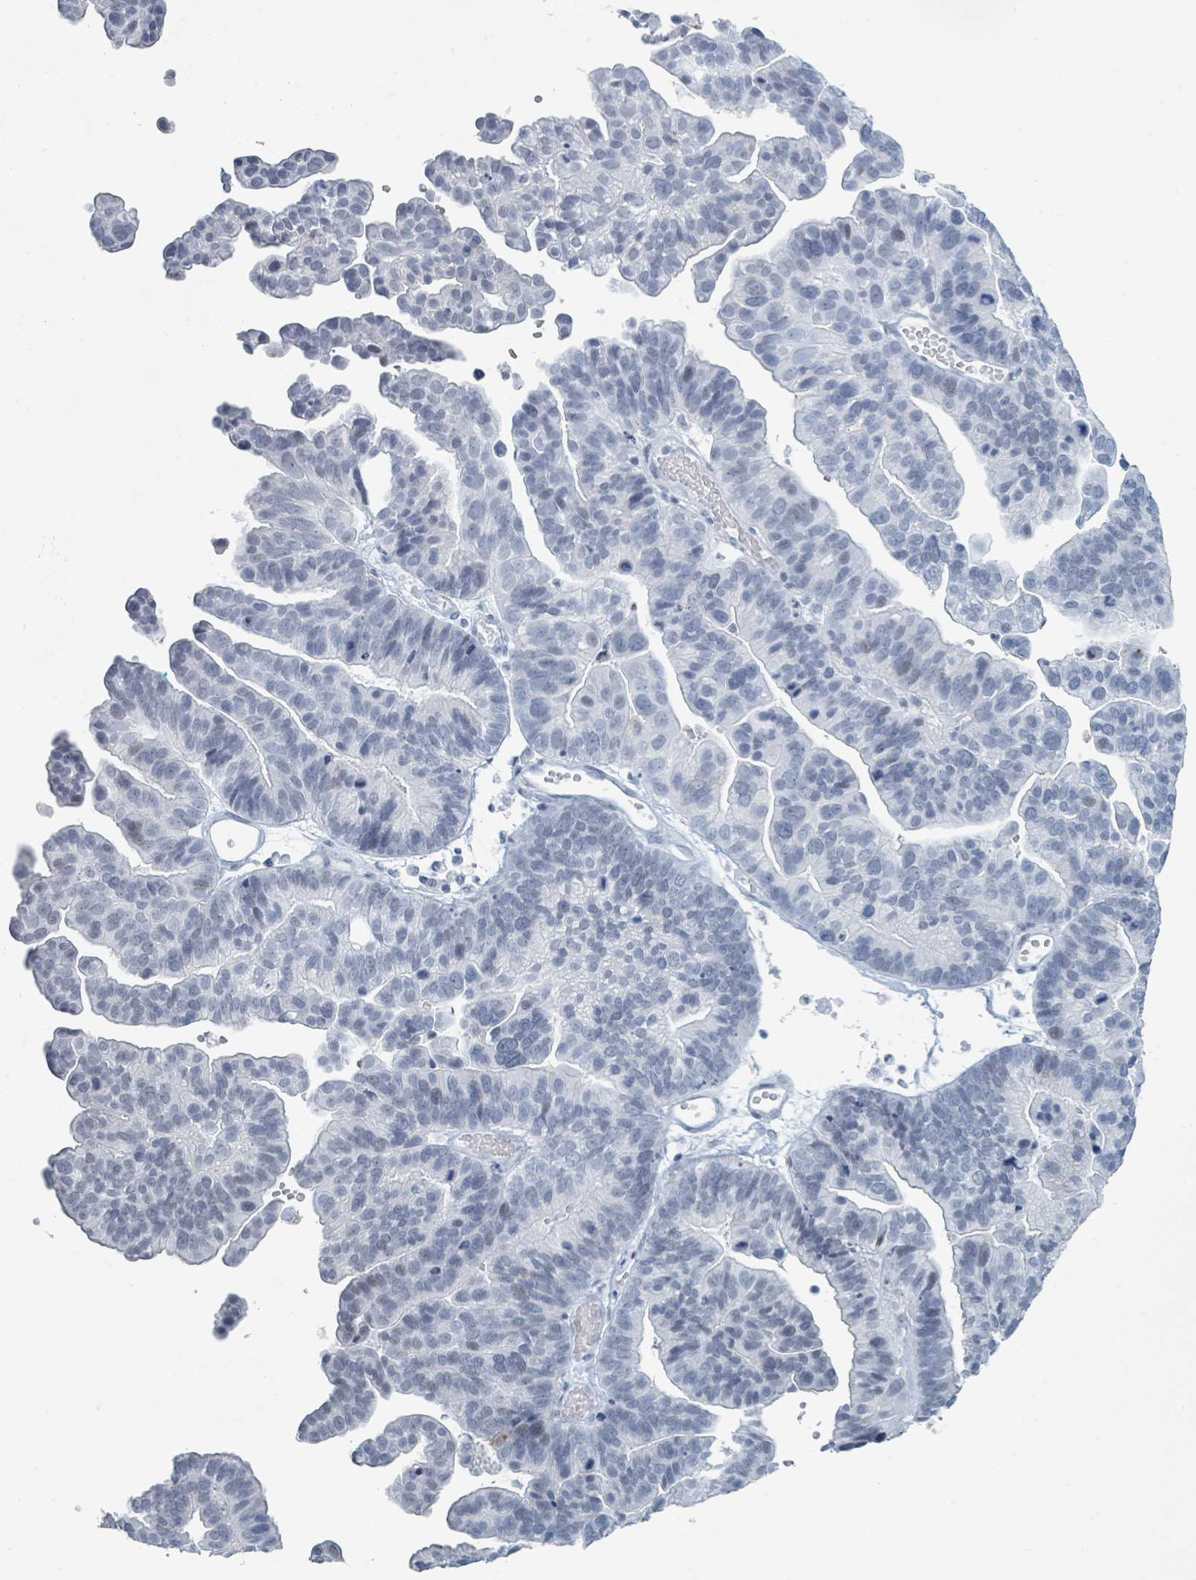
{"staining": {"intensity": "negative", "quantity": "none", "location": "none"}, "tissue": "ovarian cancer", "cell_type": "Tumor cells", "image_type": "cancer", "snomed": [{"axis": "morphology", "description": "Cystadenocarcinoma, serous, NOS"}, {"axis": "topography", "description": "Ovary"}], "caption": "Immunohistochemistry micrograph of human ovarian serous cystadenocarcinoma stained for a protein (brown), which shows no staining in tumor cells. (Immunohistochemistry (ihc), brightfield microscopy, high magnification).", "gene": "GPR15LG", "patient": {"sex": "female", "age": 56}}